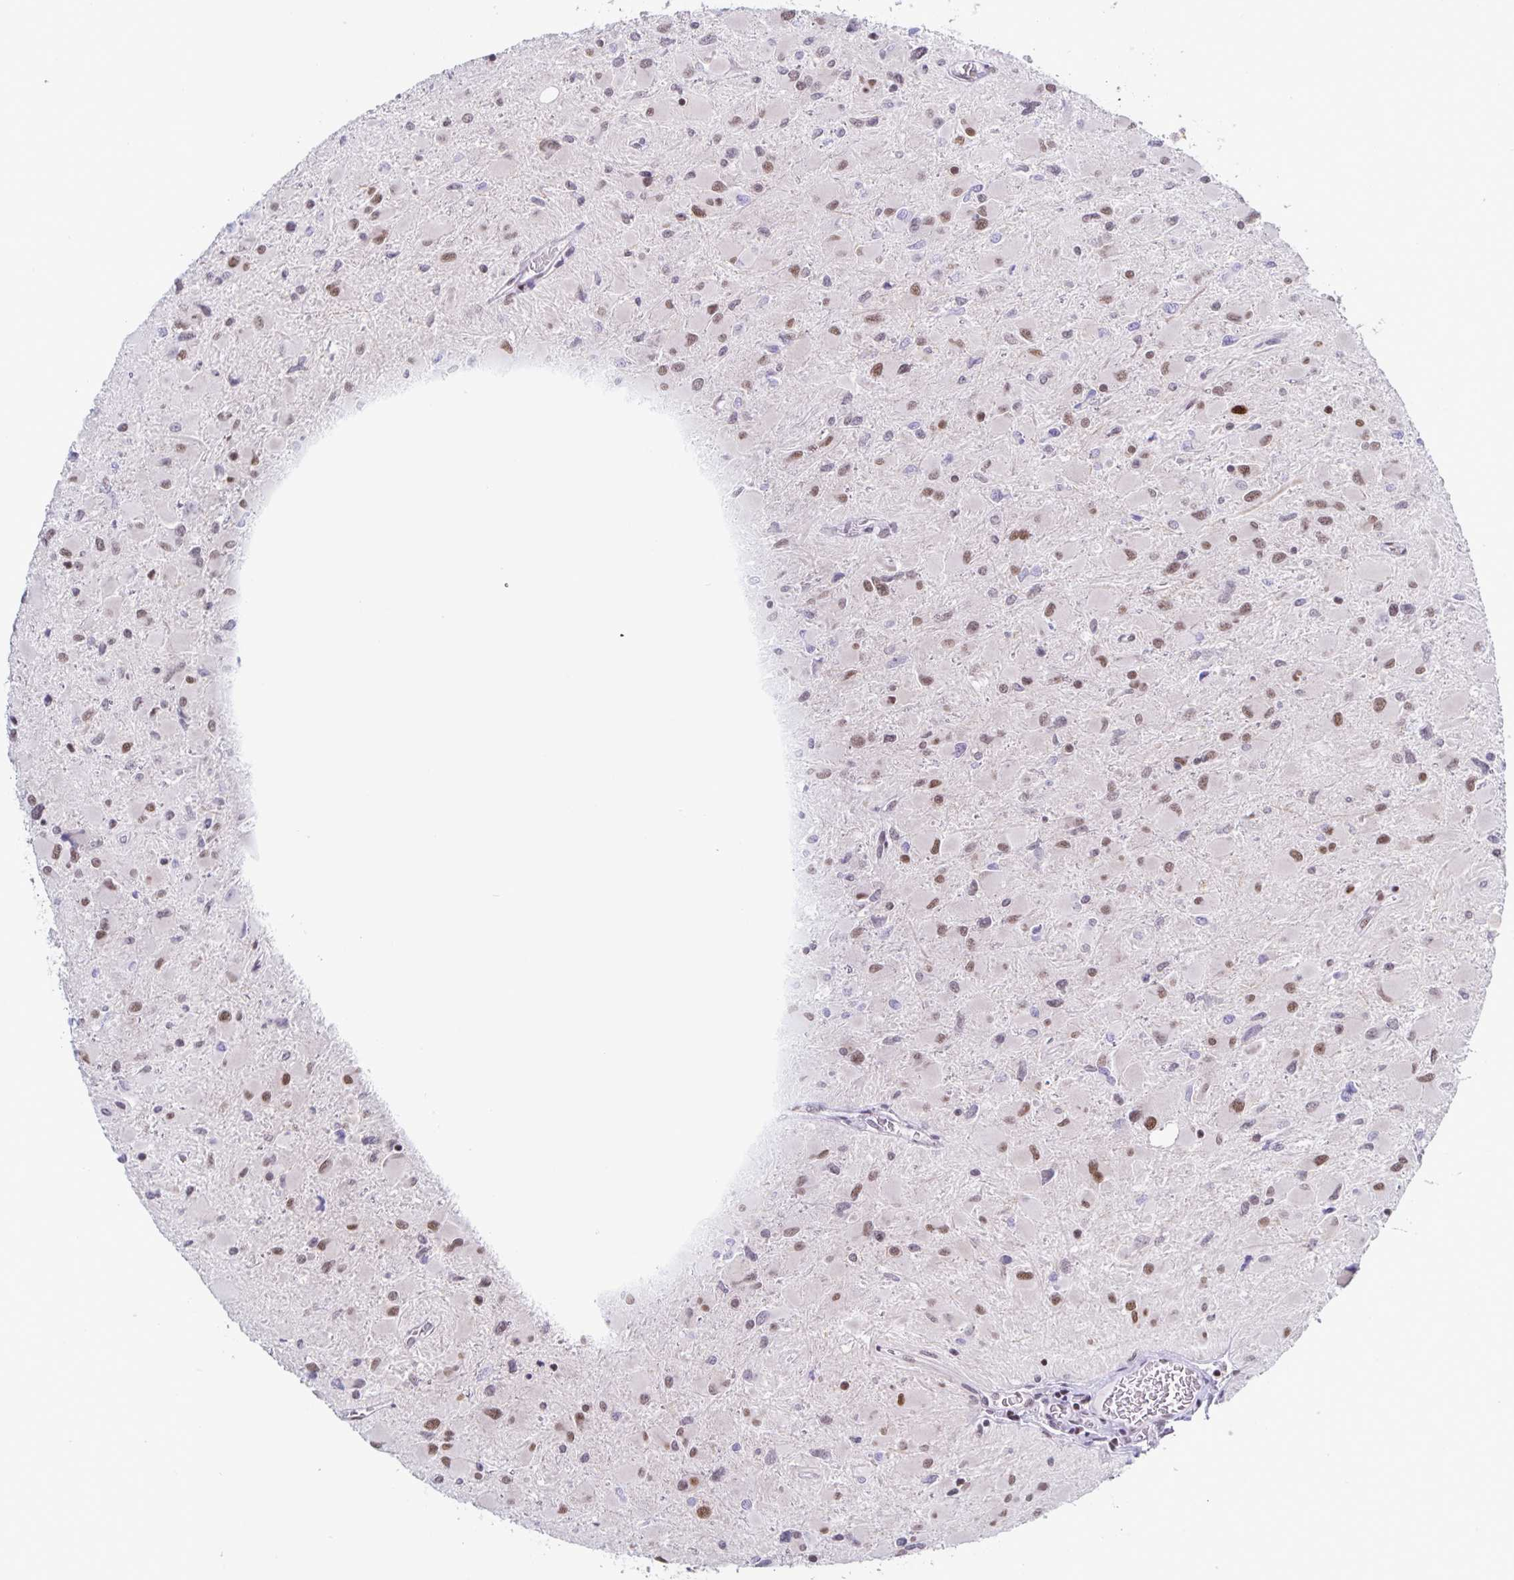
{"staining": {"intensity": "moderate", "quantity": ">75%", "location": "nuclear"}, "tissue": "glioma", "cell_type": "Tumor cells", "image_type": "cancer", "snomed": [{"axis": "morphology", "description": "Glioma, malignant, High grade"}, {"axis": "topography", "description": "Cerebral cortex"}], "caption": "The photomicrograph displays staining of glioma, revealing moderate nuclear protein expression (brown color) within tumor cells. Using DAB (3,3'-diaminobenzidine) (brown) and hematoxylin (blue) stains, captured at high magnification using brightfield microscopy.", "gene": "JUND", "patient": {"sex": "female", "age": 36}}